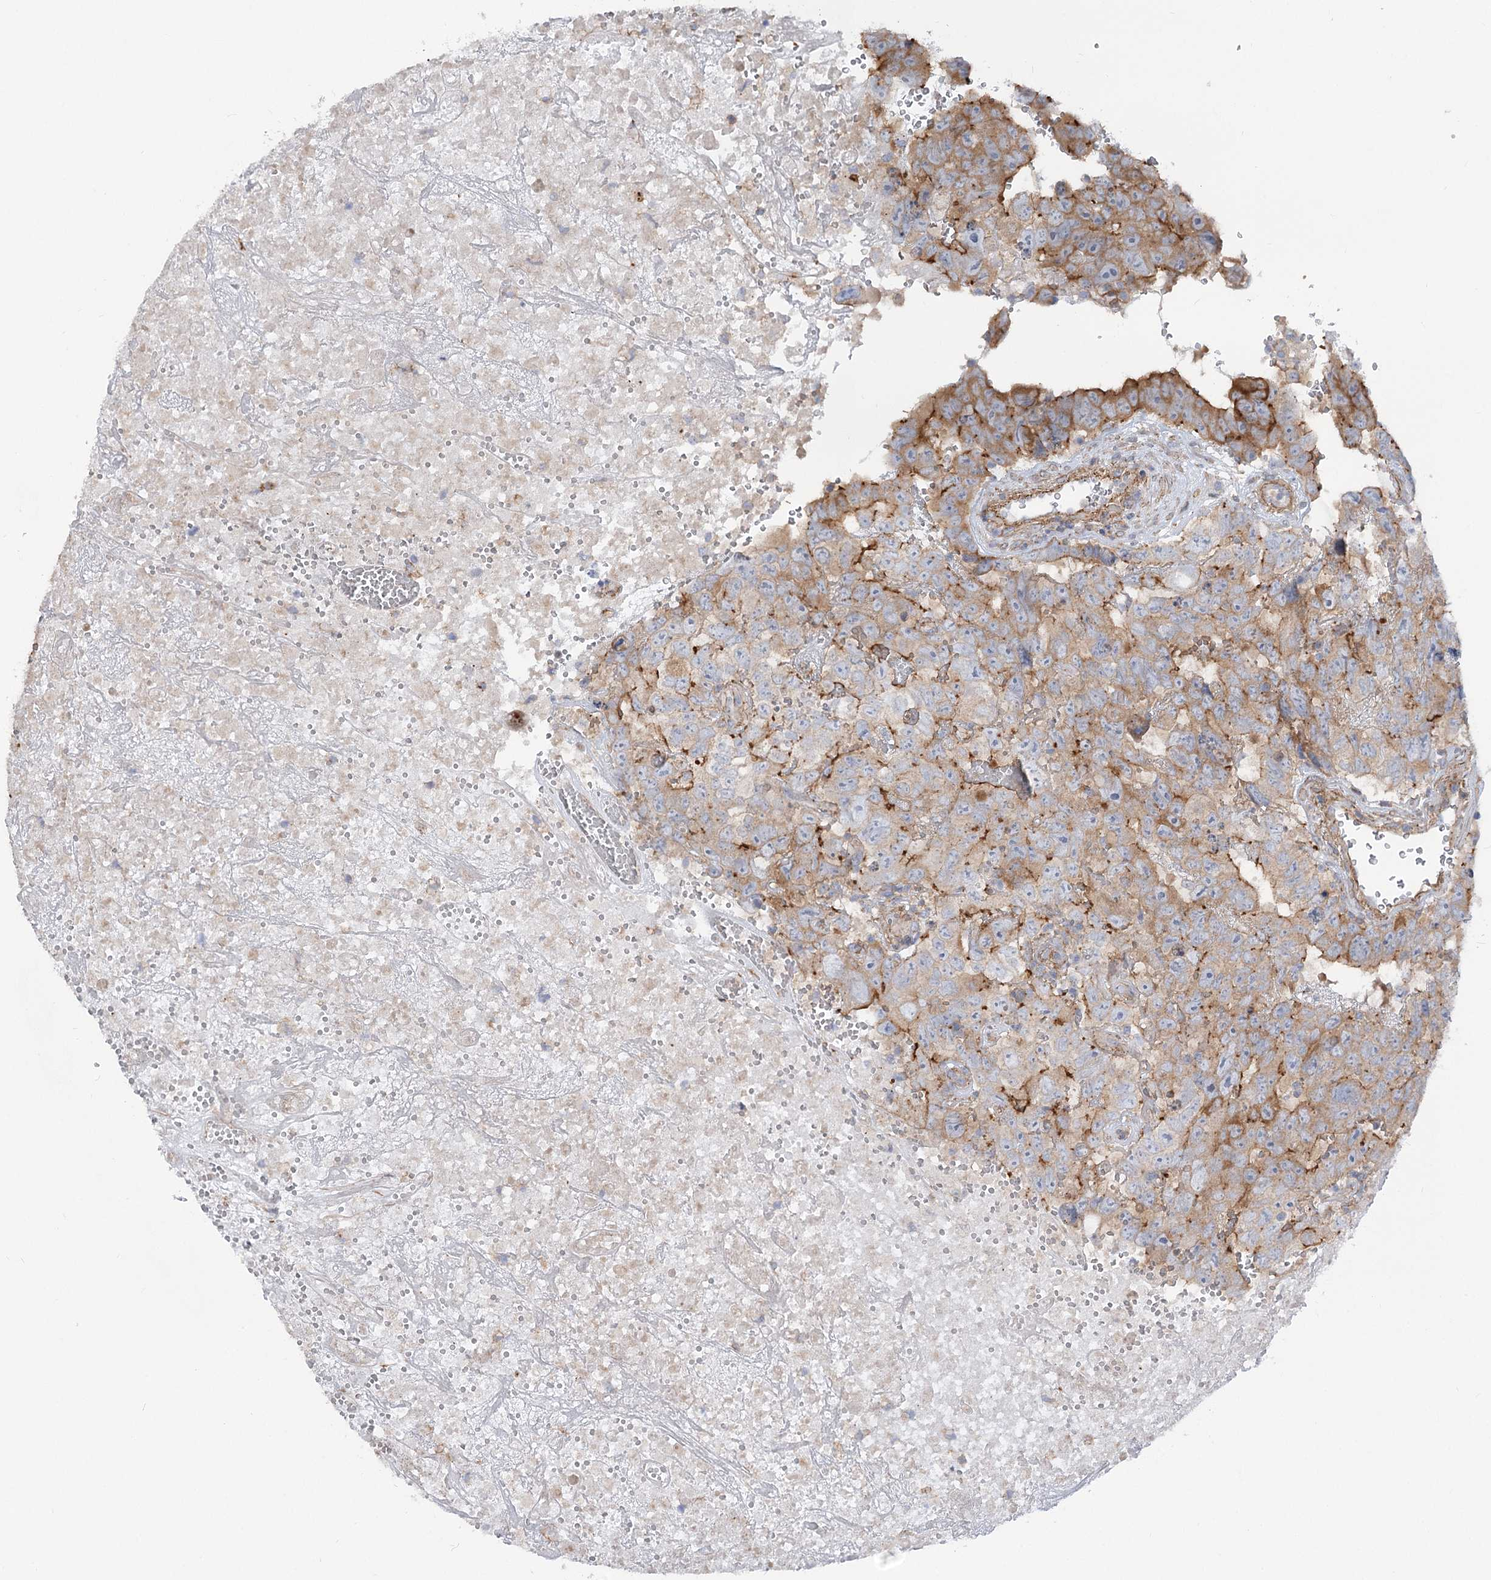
{"staining": {"intensity": "moderate", "quantity": ">75%", "location": "cytoplasmic/membranous"}, "tissue": "testis cancer", "cell_type": "Tumor cells", "image_type": "cancer", "snomed": [{"axis": "morphology", "description": "Carcinoma, Embryonal, NOS"}, {"axis": "topography", "description": "Testis"}], "caption": "The immunohistochemical stain shows moderate cytoplasmic/membranous positivity in tumor cells of testis embryonal carcinoma tissue.", "gene": "LARP1B", "patient": {"sex": "male", "age": 45}}